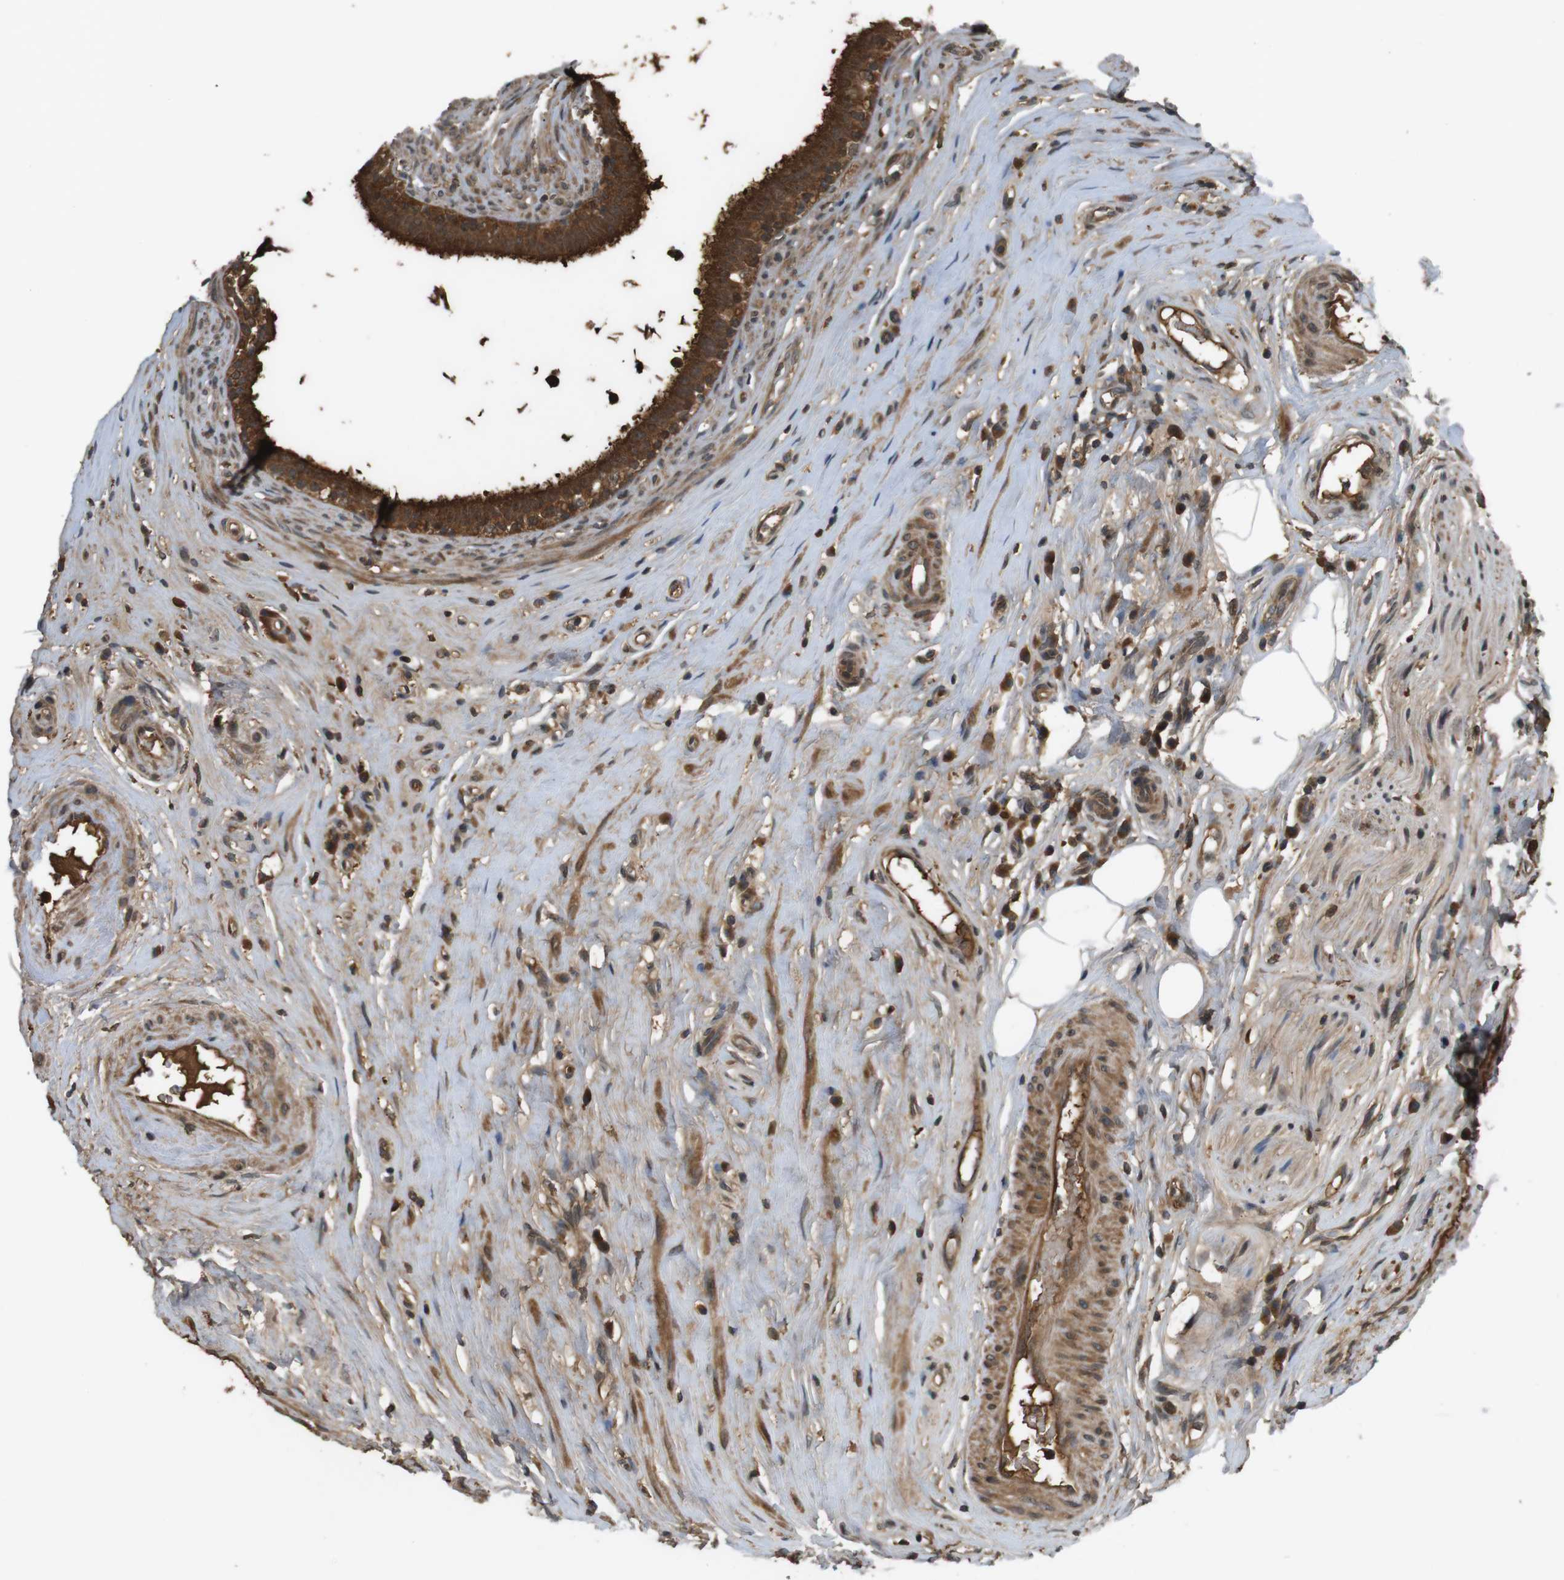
{"staining": {"intensity": "strong", "quantity": ">75%", "location": "cytoplasmic/membranous"}, "tissue": "epididymis", "cell_type": "Glandular cells", "image_type": "normal", "snomed": [{"axis": "morphology", "description": "Normal tissue, NOS"}, {"axis": "morphology", "description": "Inflammation, NOS"}, {"axis": "topography", "description": "Epididymis"}], "caption": "An immunohistochemistry micrograph of unremarkable tissue is shown. Protein staining in brown shows strong cytoplasmic/membranous positivity in epididymis within glandular cells.", "gene": "NFKBIE", "patient": {"sex": "male", "age": 84}}